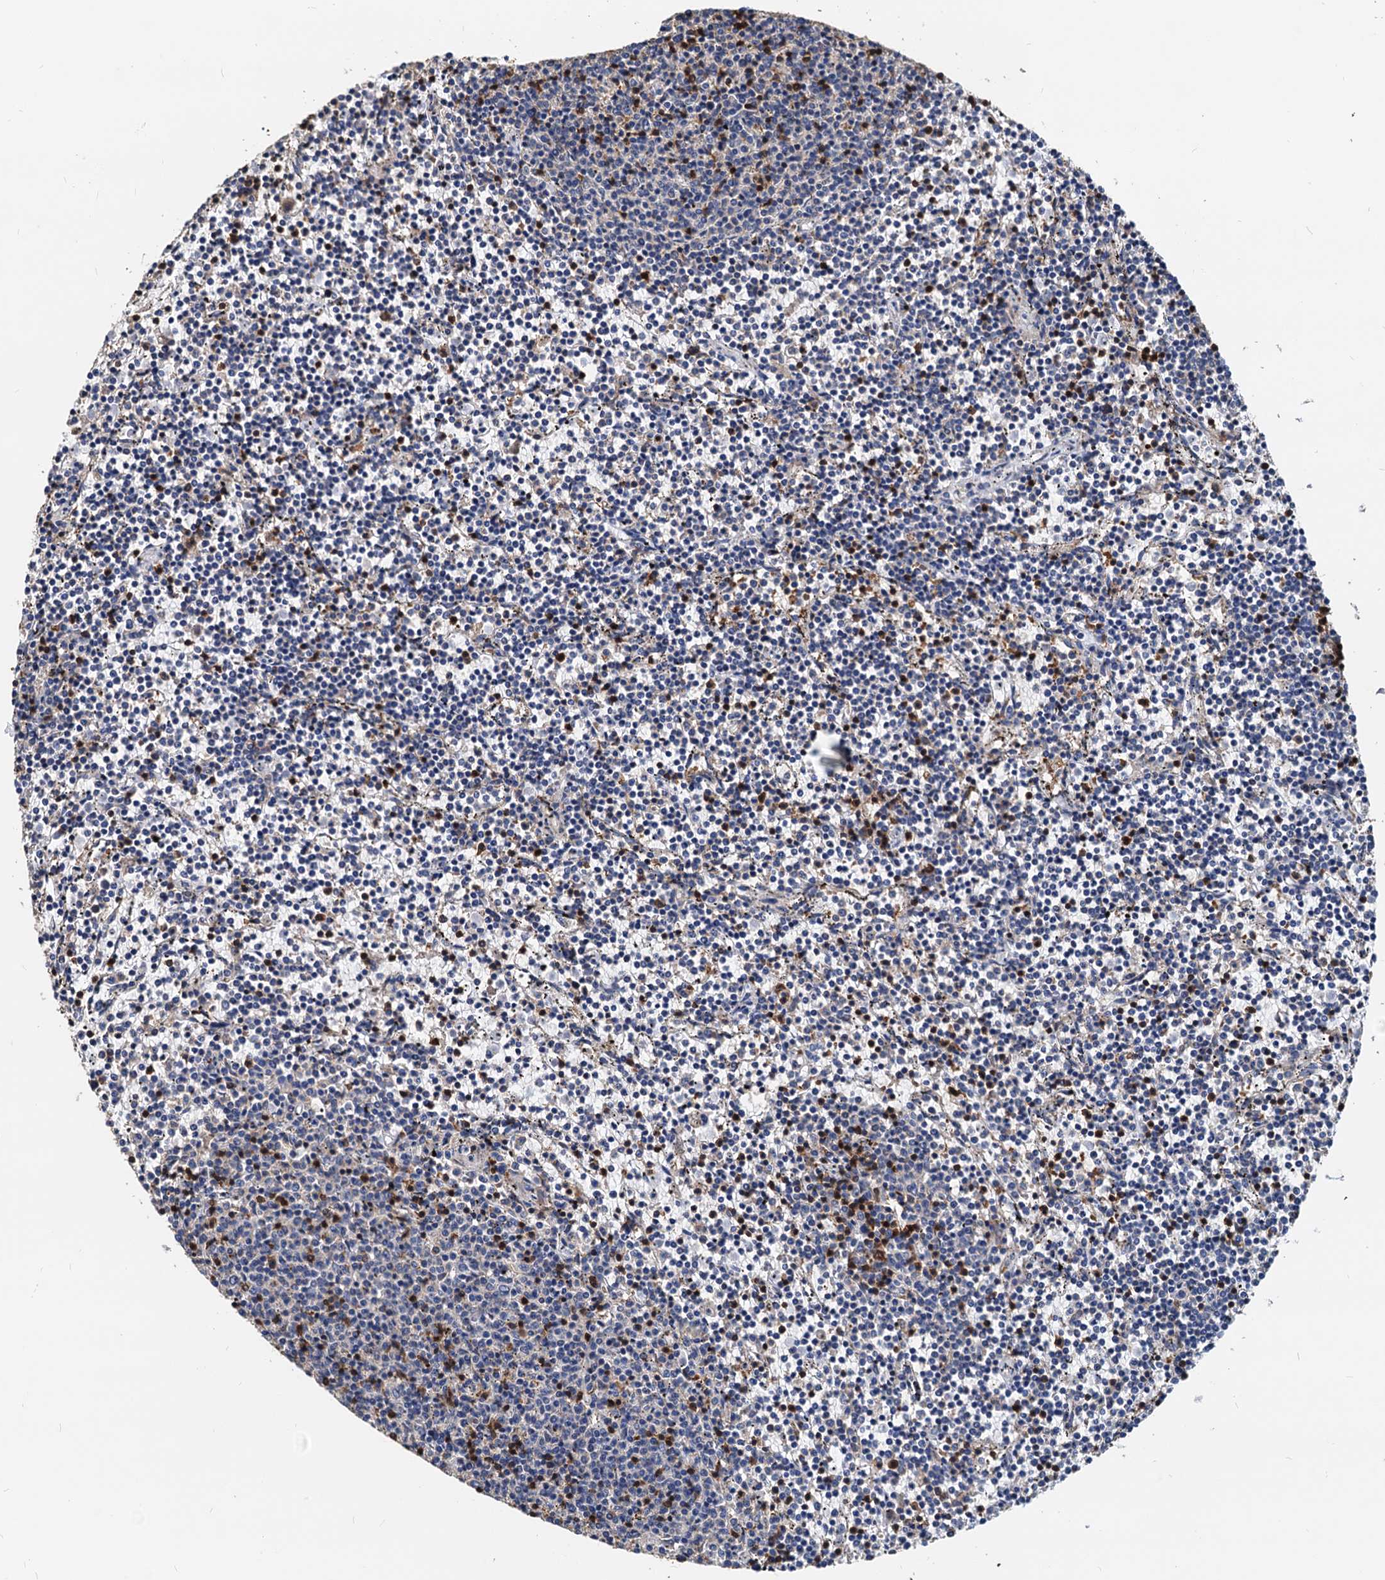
{"staining": {"intensity": "negative", "quantity": "none", "location": "none"}, "tissue": "lymphoma", "cell_type": "Tumor cells", "image_type": "cancer", "snomed": [{"axis": "morphology", "description": "Malignant lymphoma, non-Hodgkin's type, Low grade"}, {"axis": "topography", "description": "Spleen"}], "caption": "This is a micrograph of IHC staining of lymphoma, which shows no staining in tumor cells.", "gene": "LCP2", "patient": {"sex": "female", "age": 50}}